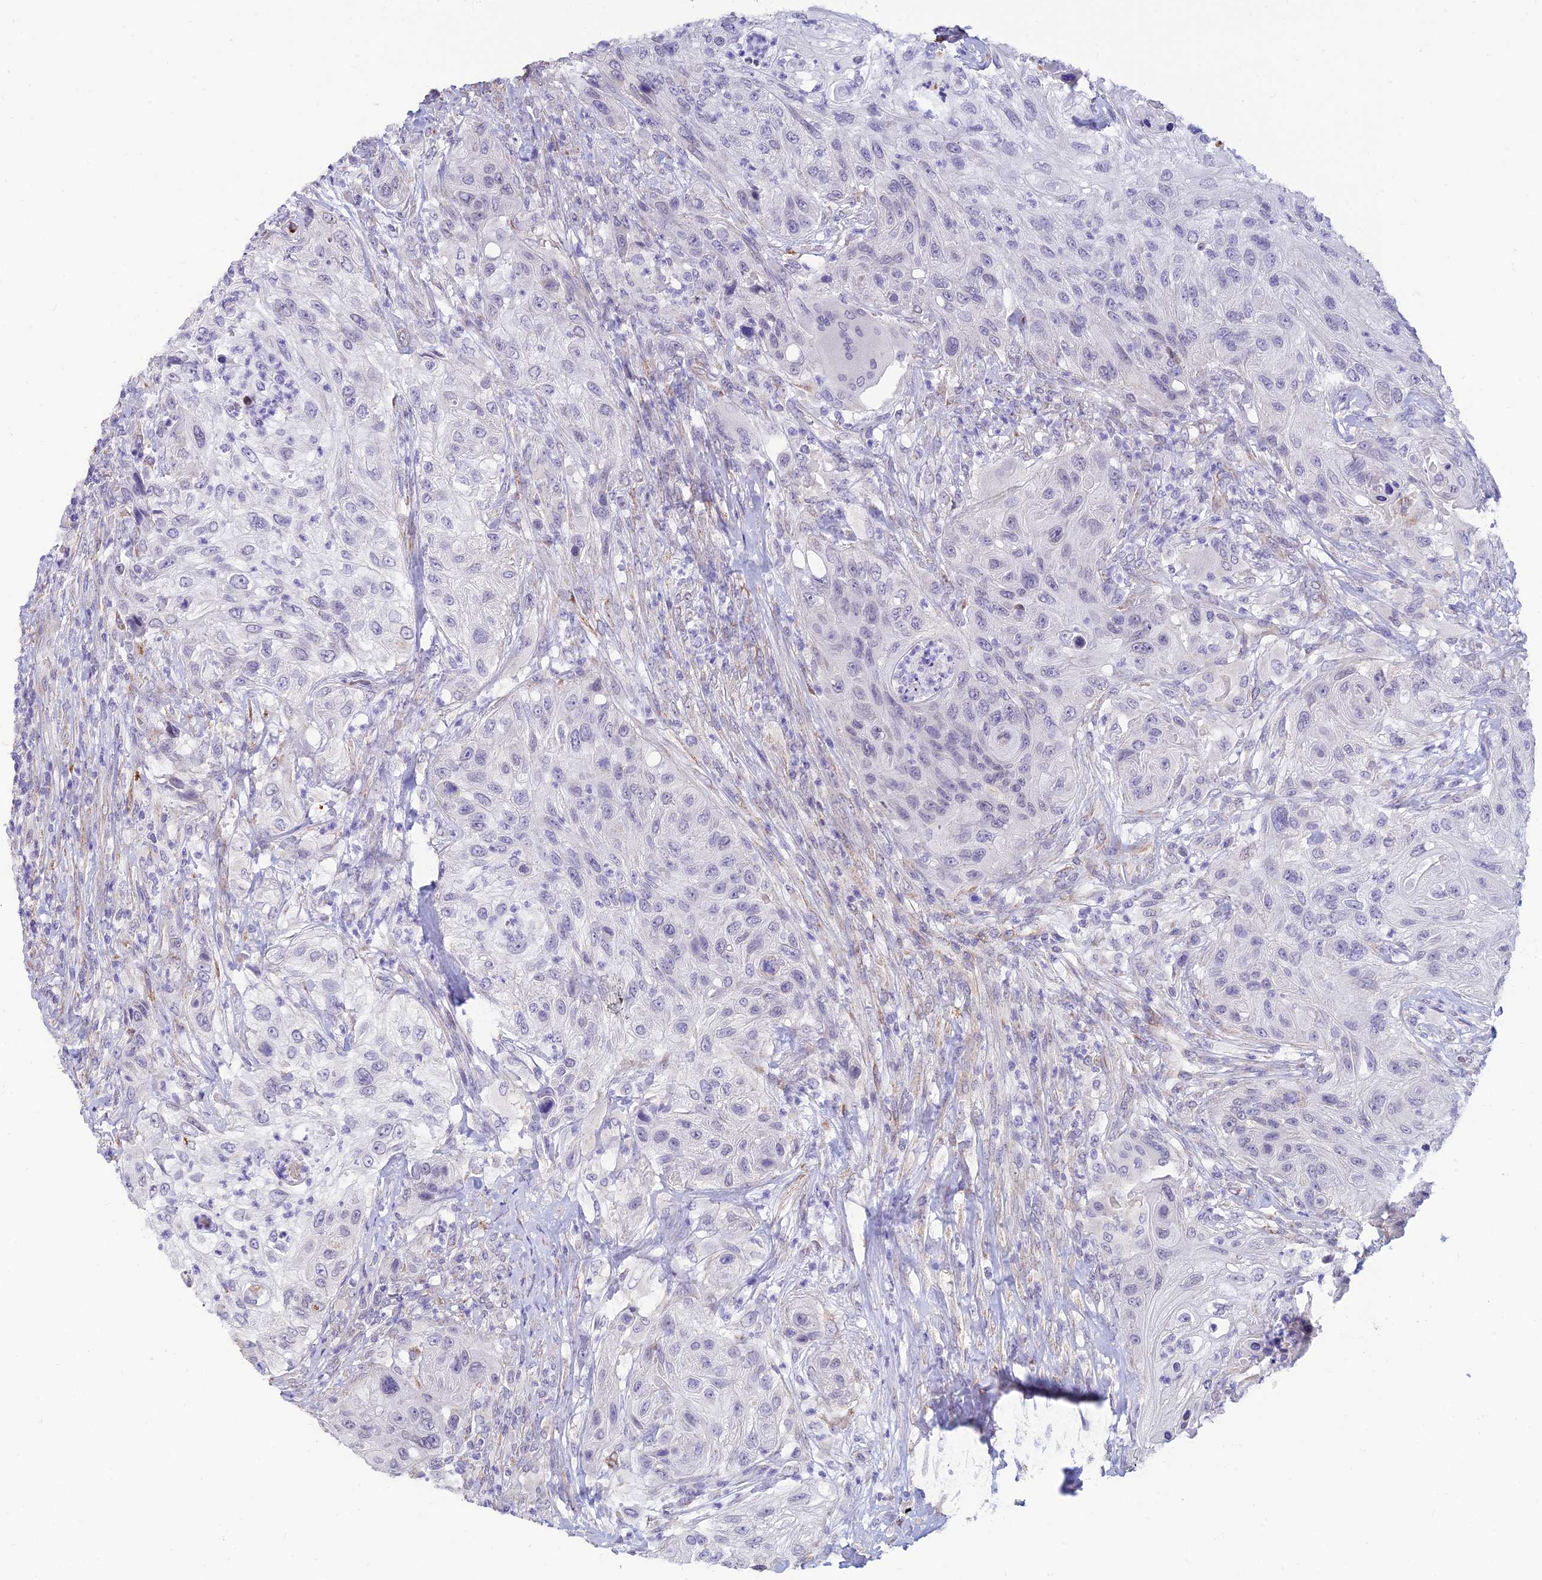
{"staining": {"intensity": "negative", "quantity": "none", "location": "none"}, "tissue": "urothelial cancer", "cell_type": "Tumor cells", "image_type": "cancer", "snomed": [{"axis": "morphology", "description": "Urothelial carcinoma, High grade"}, {"axis": "topography", "description": "Urinary bladder"}], "caption": "High magnification brightfield microscopy of urothelial carcinoma (high-grade) stained with DAB (brown) and counterstained with hematoxylin (blue): tumor cells show no significant expression. (DAB immunohistochemistry visualized using brightfield microscopy, high magnification).", "gene": "ALDH1L2", "patient": {"sex": "female", "age": 60}}